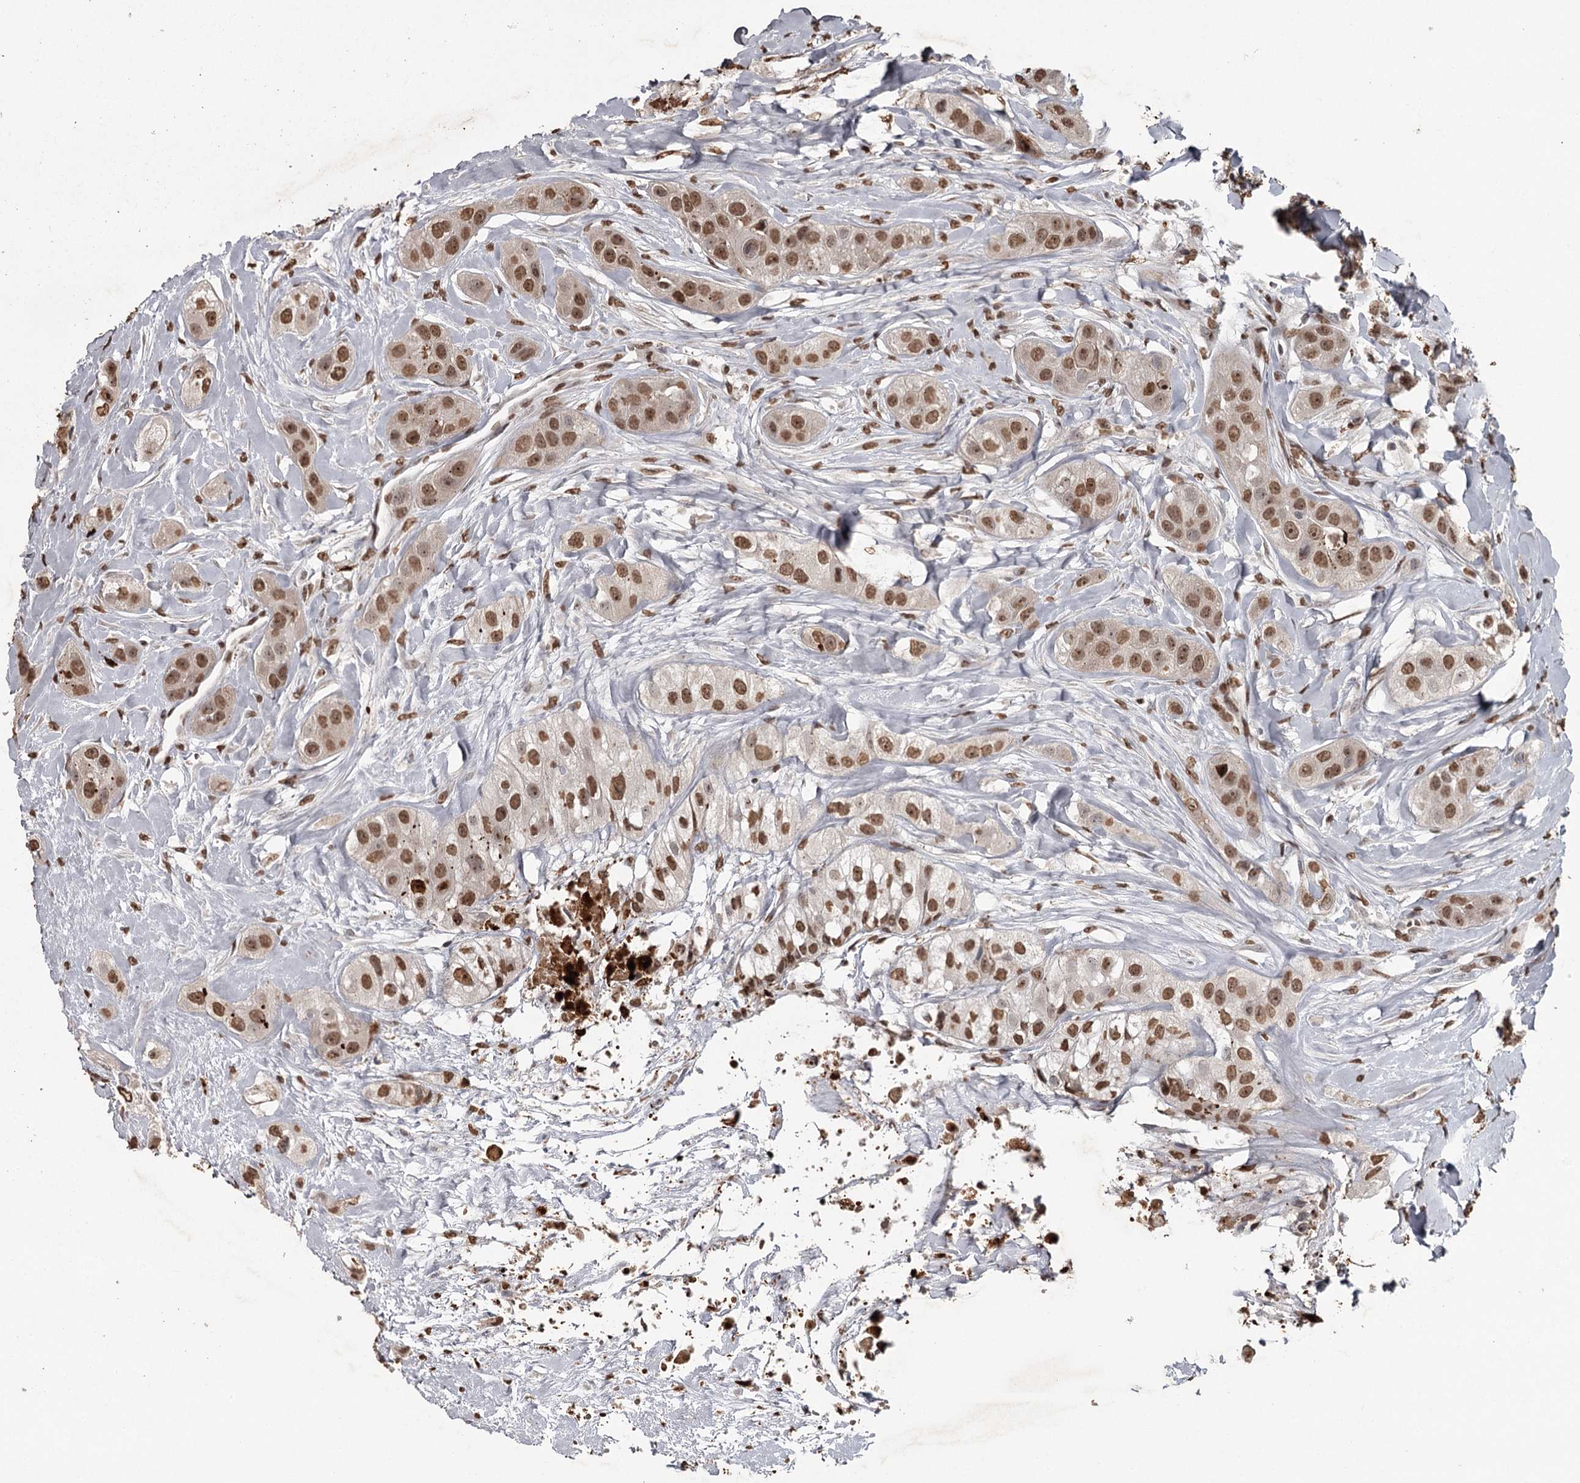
{"staining": {"intensity": "strong", "quantity": ">75%", "location": "nuclear"}, "tissue": "head and neck cancer", "cell_type": "Tumor cells", "image_type": "cancer", "snomed": [{"axis": "morphology", "description": "Normal tissue, NOS"}, {"axis": "morphology", "description": "Squamous cell carcinoma, NOS"}, {"axis": "topography", "description": "Skeletal muscle"}, {"axis": "topography", "description": "Head-Neck"}], "caption": "Immunohistochemical staining of human head and neck cancer (squamous cell carcinoma) exhibits strong nuclear protein positivity in approximately >75% of tumor cells. (DAB (3,3'-diaminobenzidine) IHC with brightfield microscopy, high magnification).", "gene": "THYN1", "patient": {"sex": "male", "age": 51}}